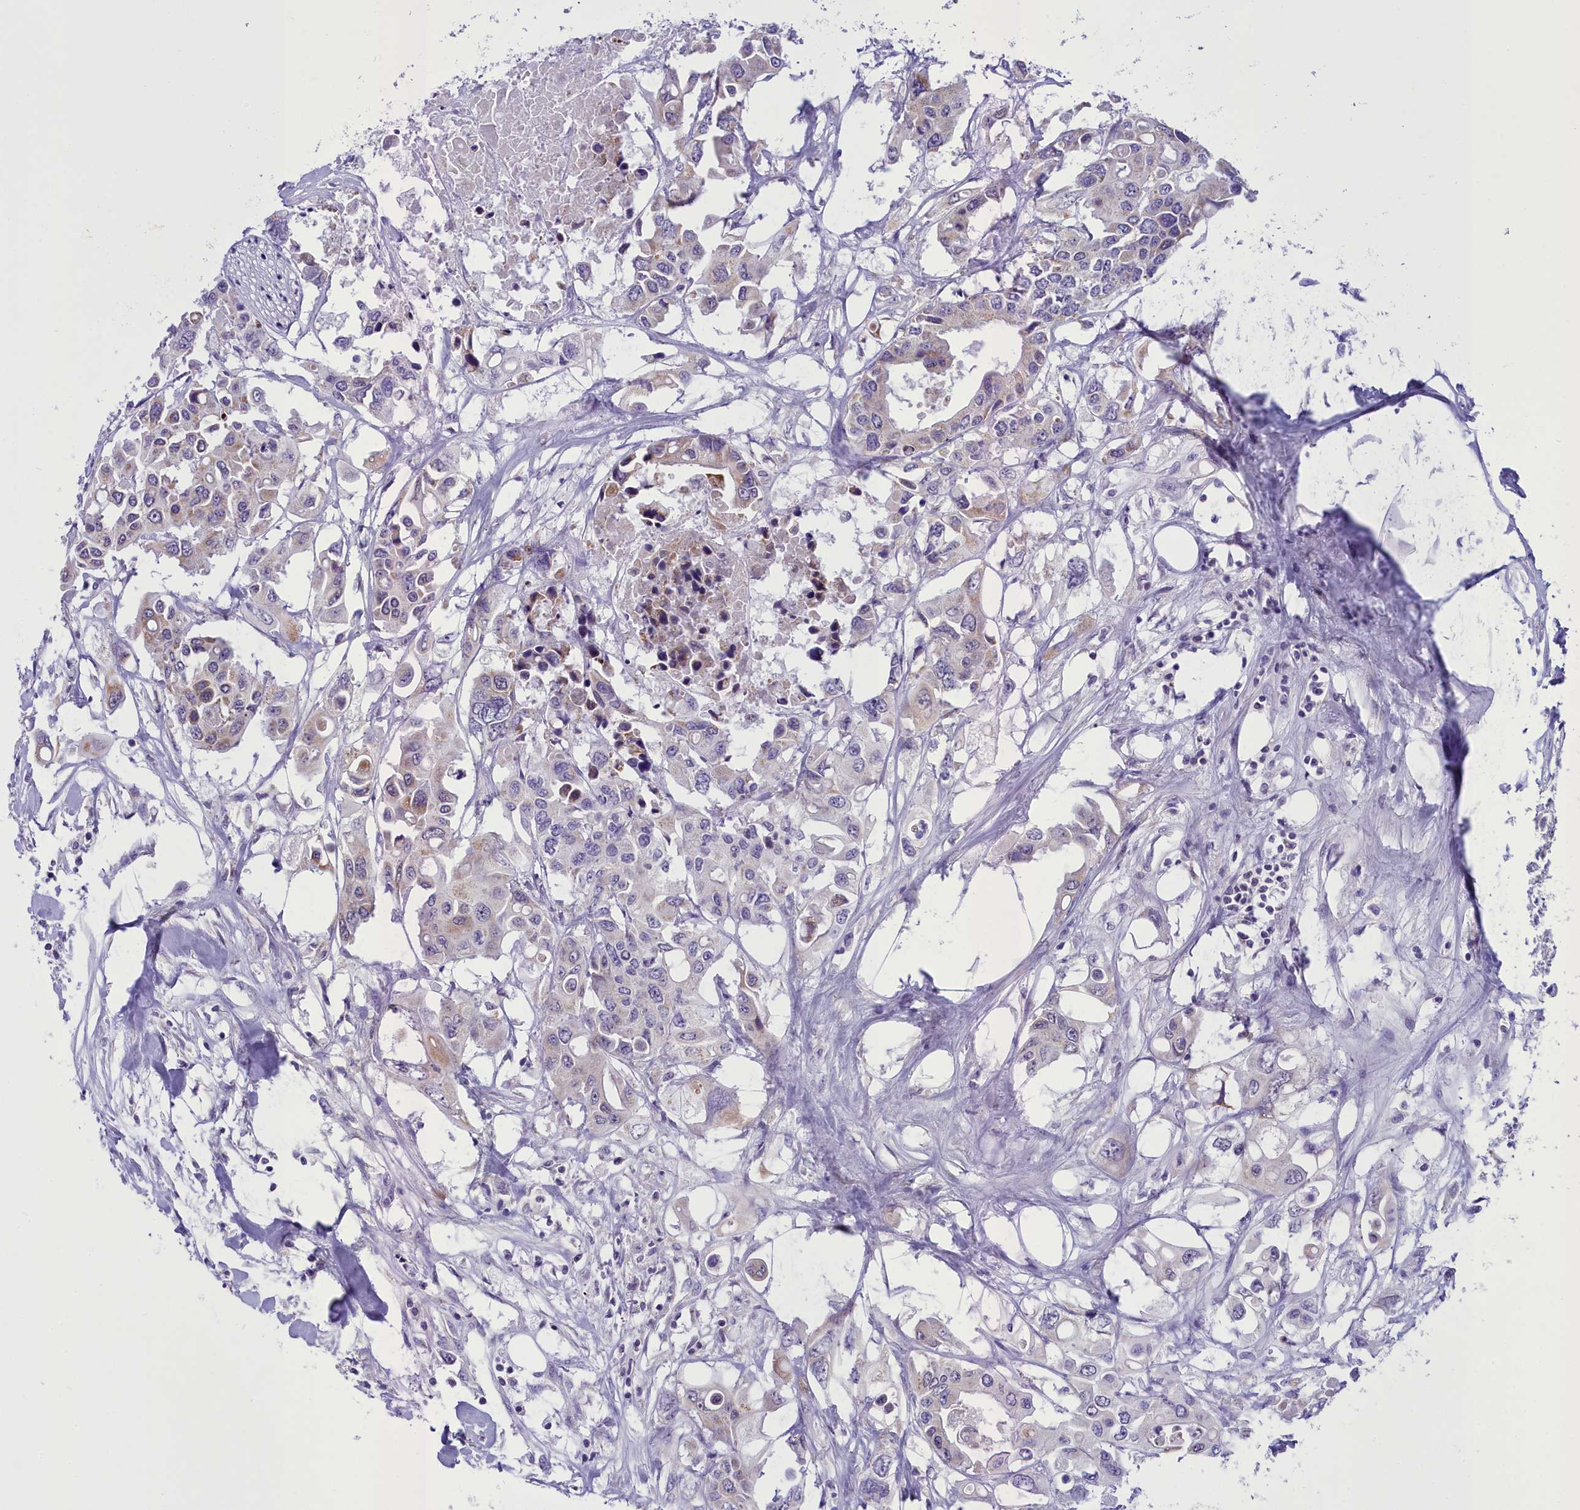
{"staining": {"intensity": "weak", "quantity": "<25%", "location": "cytoplasmic/membranous"}, "tissue": "colorectal cancer", "cell_type": "Tumor cells", "image_type": "cancer", "snomed": [{"axis": "morphology", "description": "Adenocarcinoma, NOS"}, {"axis": "topography", "description": "Colon"}], "caption": "Colorectal cancer was stained to show a protein in brown. There is no significant staining in tumor cells. (Brightfield microscopy of DAB immunohistochemistry at high magnification).", "gene": "B9D2", "patient": {"sex": "male", "age": 77}}